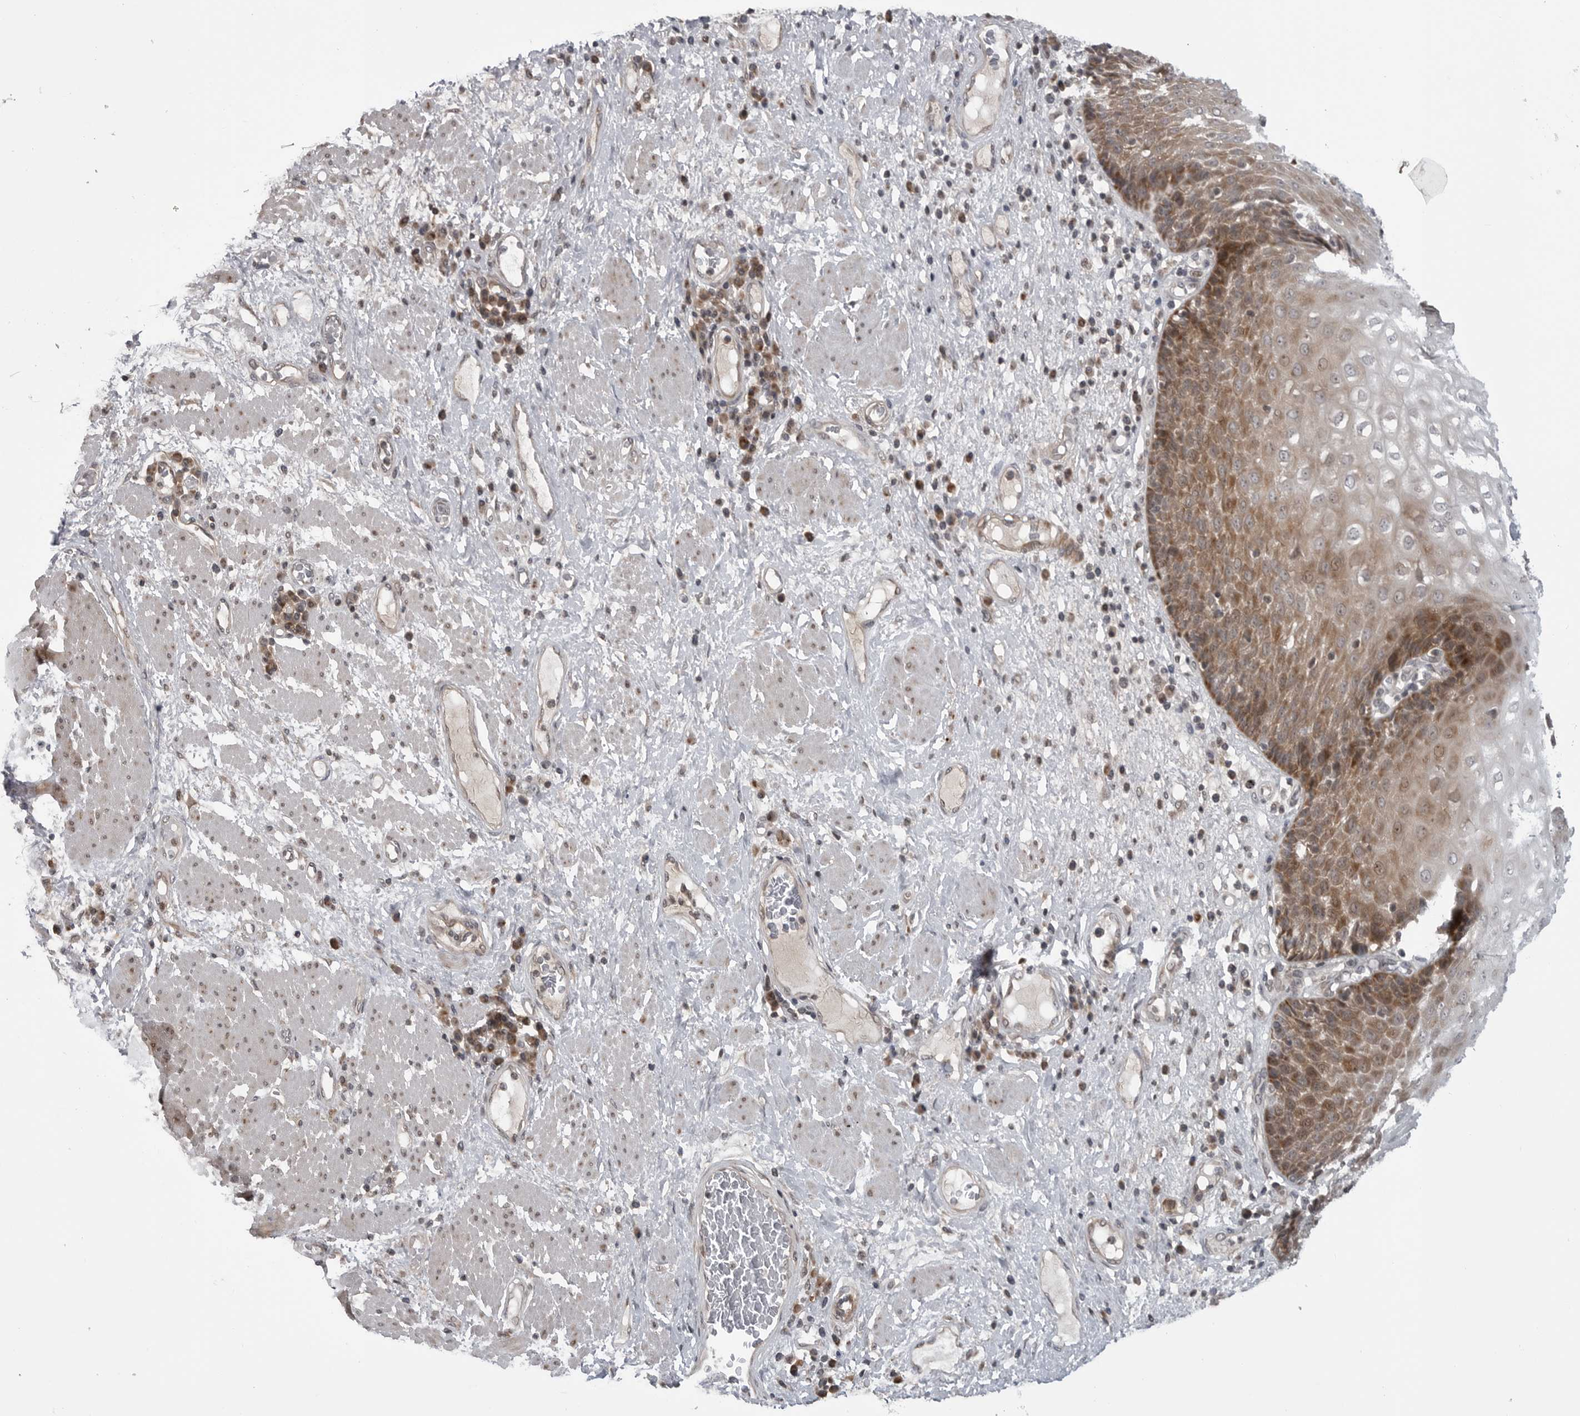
{"staining": {"intensity": "moderate", "quantity": ">75%", "location": "cytoplasmic/membranous,nuclear"}, "tissue": "esophagus", "cell_type": "Squamous epithelial cells", "image_type": "normal", "snomed": [{"axis": "morphology", "description": "Normal tissue, NOS"}, {"axis": "morphology", "description": "Adenocarcinoma, NOS"}, {"axis": "topography", "description": "Esophagus"}], "caption": "Esophagus stained with a brown dye demonstrates moderate cytoplasmic/membranous,nuclear positive expression in about >75% of squamous epithelial cells.", "gene": "FAAP100", "patient": {"sex": "male", "age": 62}}